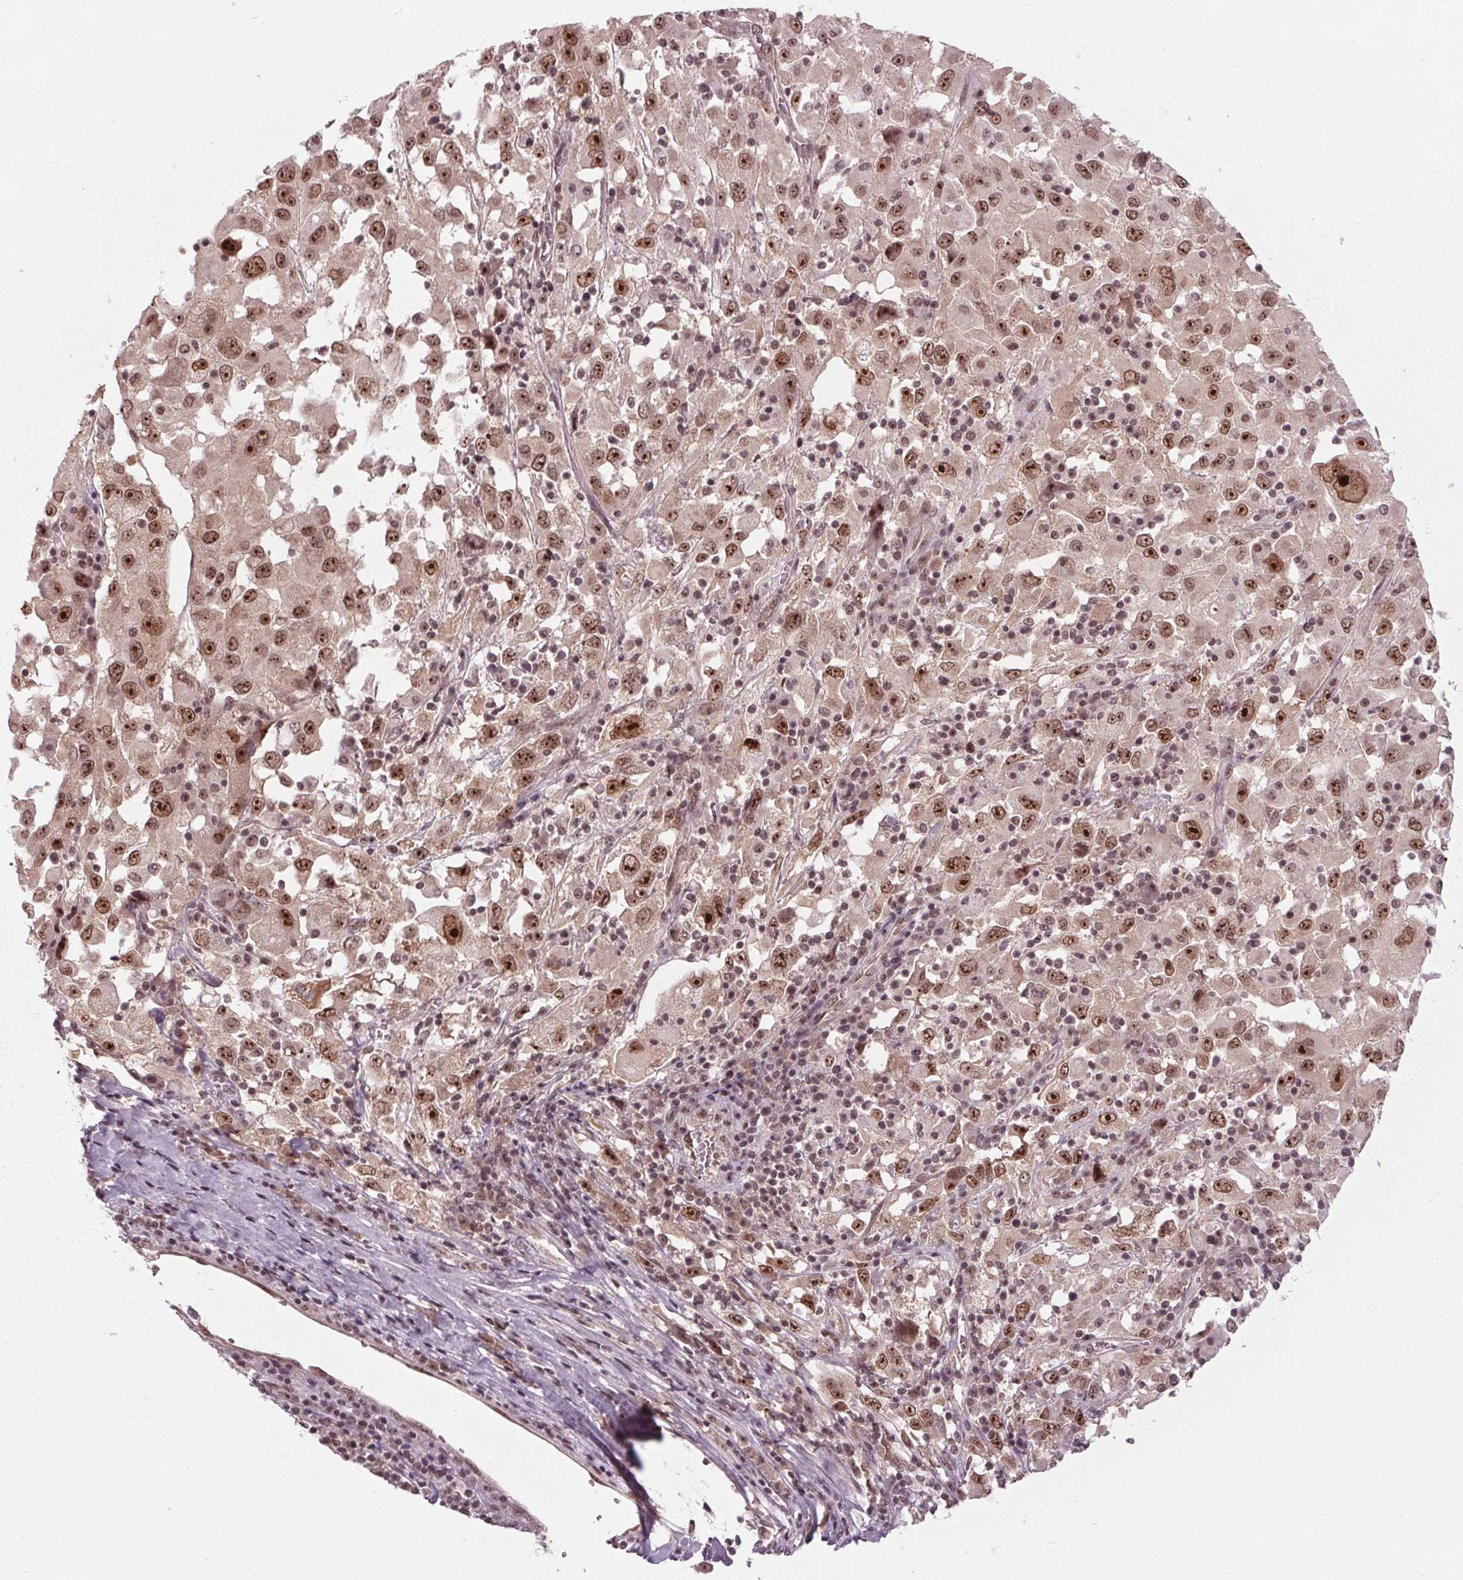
{"staining": {"intensity": "moderate", "quantity": ">75%", "location": "nuclear"}, "tissue": "melanoma", "cell_type": "Tumor cells", "image_type": "cancer", "snomed": [{"axis": "morphology", "description": "Malignant melanoma, Metastatic site"}, {"axis": "topography", "description": "Soft tissue"}], "caption": "An image showing moderate nuclear expression in about >75% of tumor cells in malignant melanoma (metastatic site), as visualized by brown immunohistochemical staining.", "gene": "DDX41", "patient": {"sex": "male", "age": 50}}